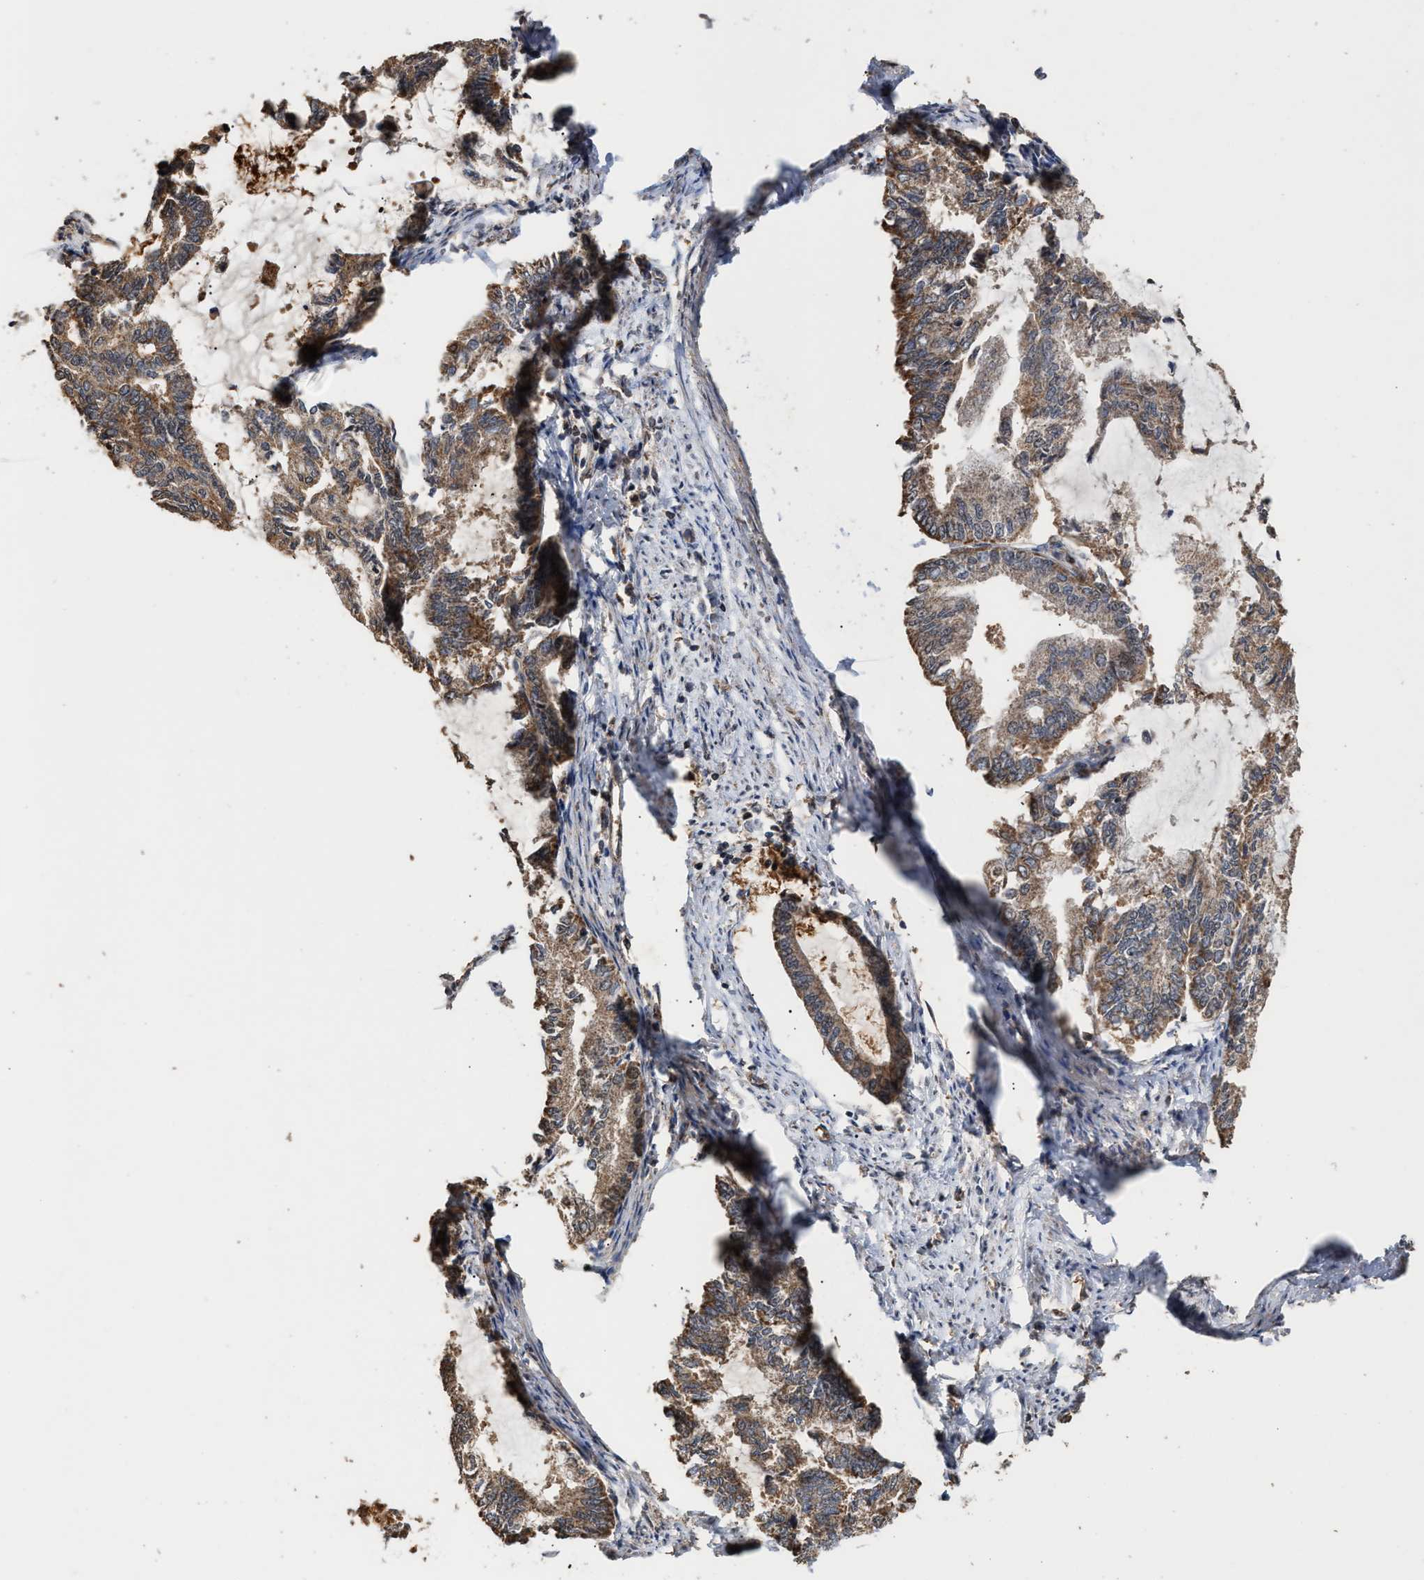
{"staining": {"intensity": "moderate", "quantity": ">75%", "location": "cytoplasmic/membranous"}, "tissue": "endometrial cancer", "cell_type": "Tumor cells", "image_type": "cancer", "snomed": [{"axis": "morphology", "description": "Adenocarcinoma, NOS"}, {"axis": "topography", "description": "Endometrium"}], "caption": "Endometrial adenocarcinoma stained with a brown dye exhibits moderate cytoplasmic/membranous positive staining in approximately >75% of tumor cells.", "gene": "ZNHIT6", "patient": {"sex": "female", "age": 86}}